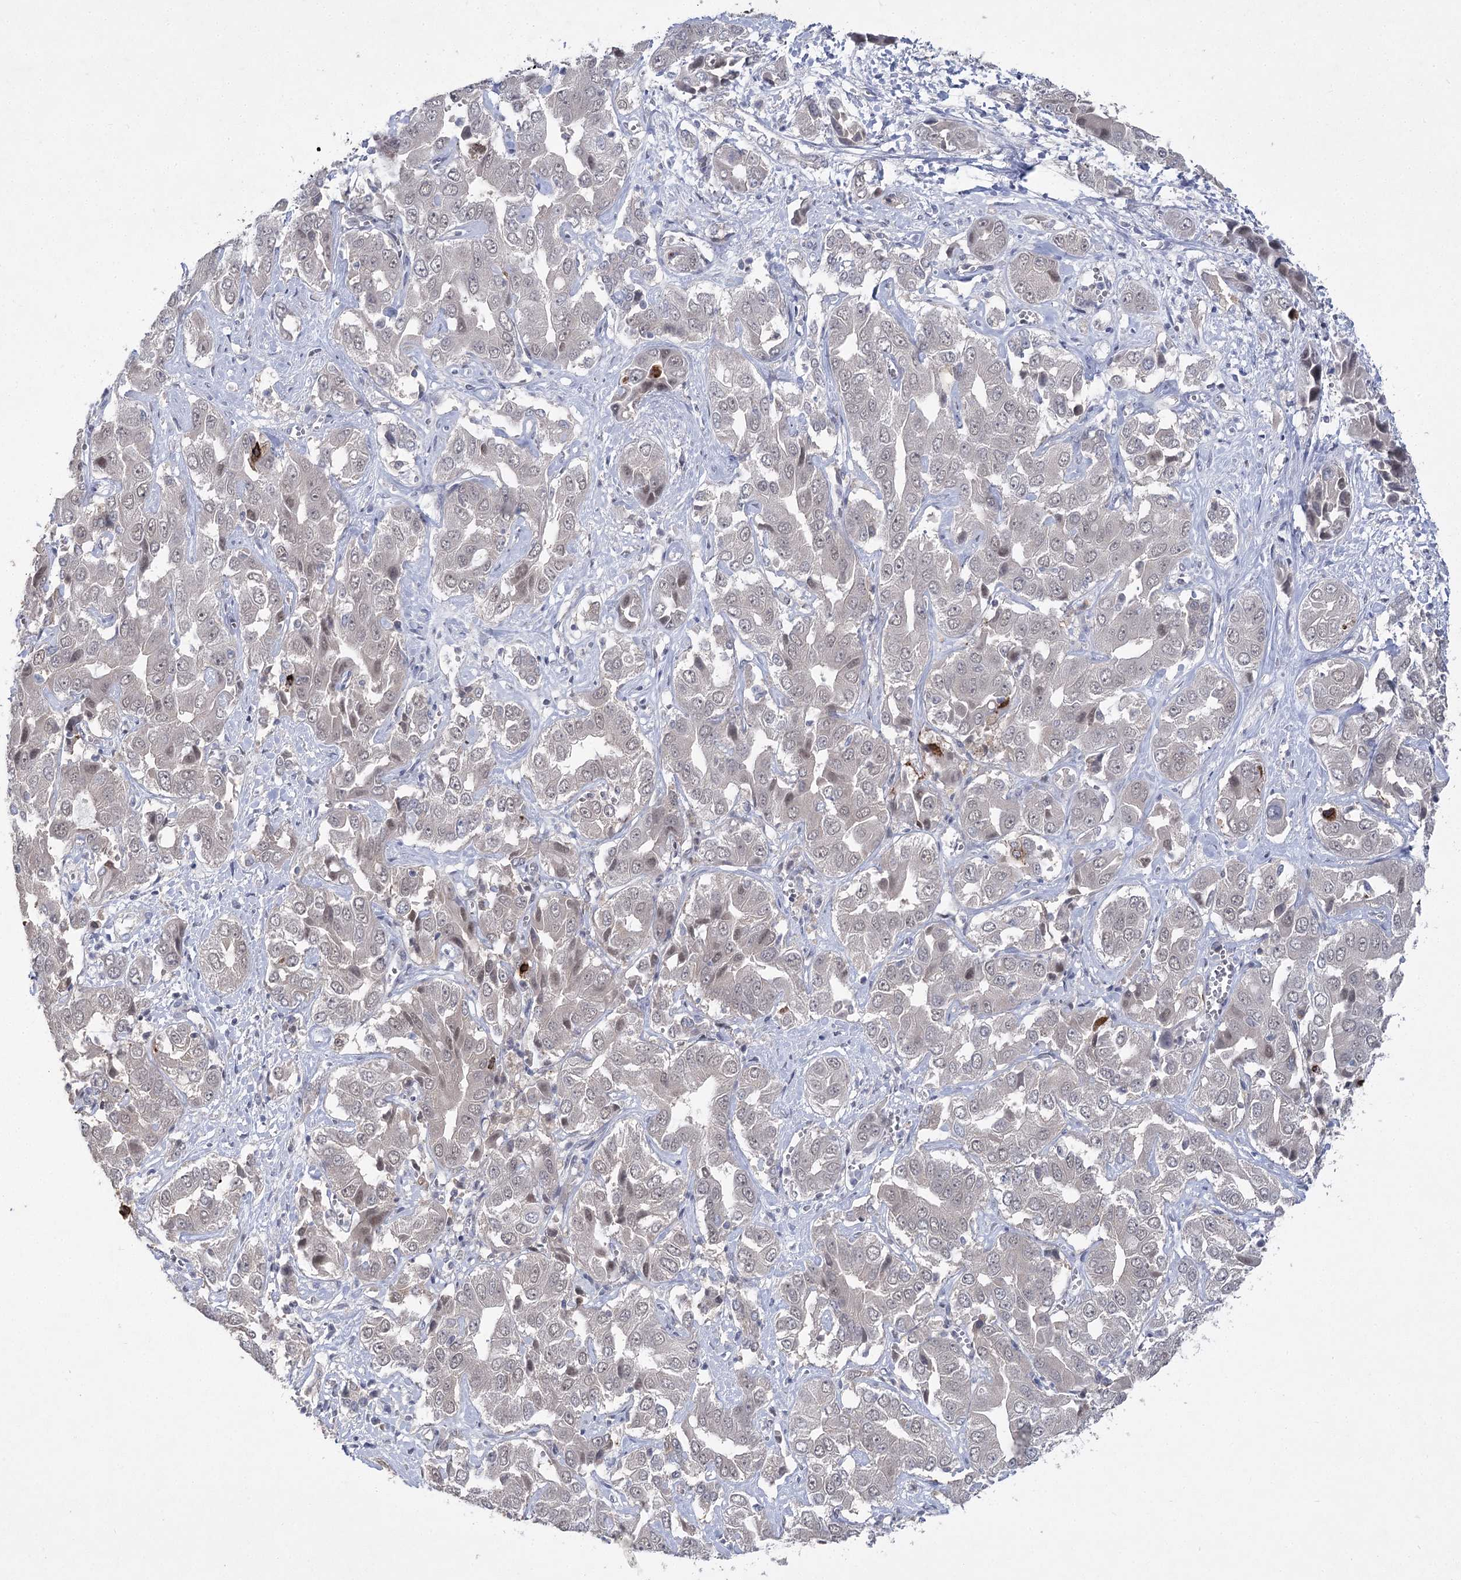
{"staining": {"intensity": "negative", "quantity": "none", "location": "none"}, "tissue": "liver cancer", "cell_type": "Tumor cells", "image_type": "cancer", "snomed": [{"axis": "morphology", "description": "Cholangiocarcinoma"}, {"axis": "topography", "description": "Liver"}], "caption": "A photomicrograph of human cholangiocarcinoma (liver) is negative for staining in tumor cells.", "gene": "PHYHIPL", "patient": {"sex": "female", "age": 52}}